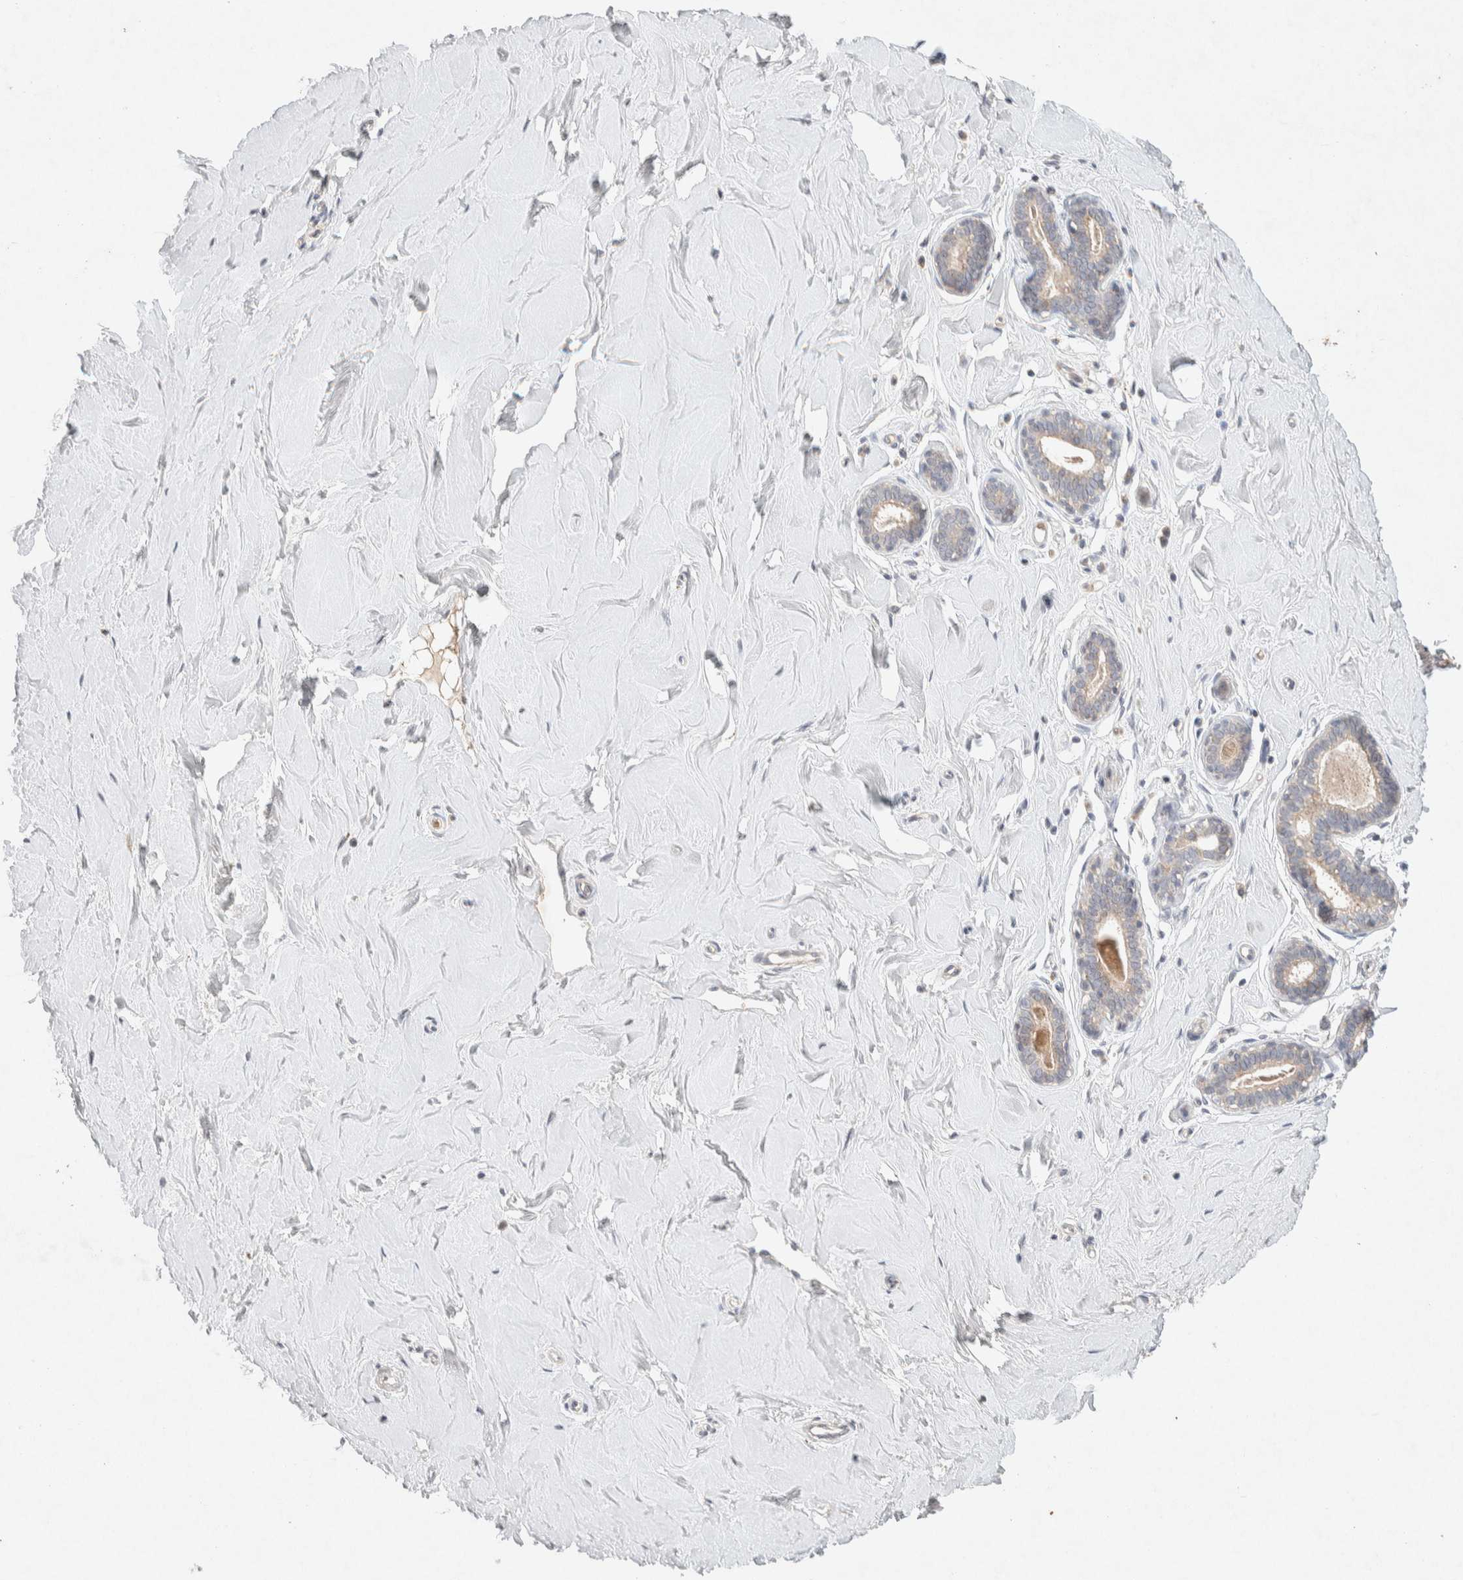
{"staining": {"intensity": "negative", "quantity": "none", "location": "none"}, "tissue": "breast", "cell_type": "Adipocytes", "image_type": "normal", "snomed": [{"axis": "morphology", "description": "Normal tissue, NOS"}, {"axis": "topography", "description": "Breast"}], "caption": "High power microscopy image of an immunohistochemistry (IHC) photomicrograph of unremarkable breast, revealing no significant expression in adipocytes. The staining was performed using DAB to visualize the protein expression in brown, while the nuclei were stained in blue with hematoxylin (Magnification: 20x).", "gene": "GNAI1", "patient": {"sex": "female", "age": 23}}